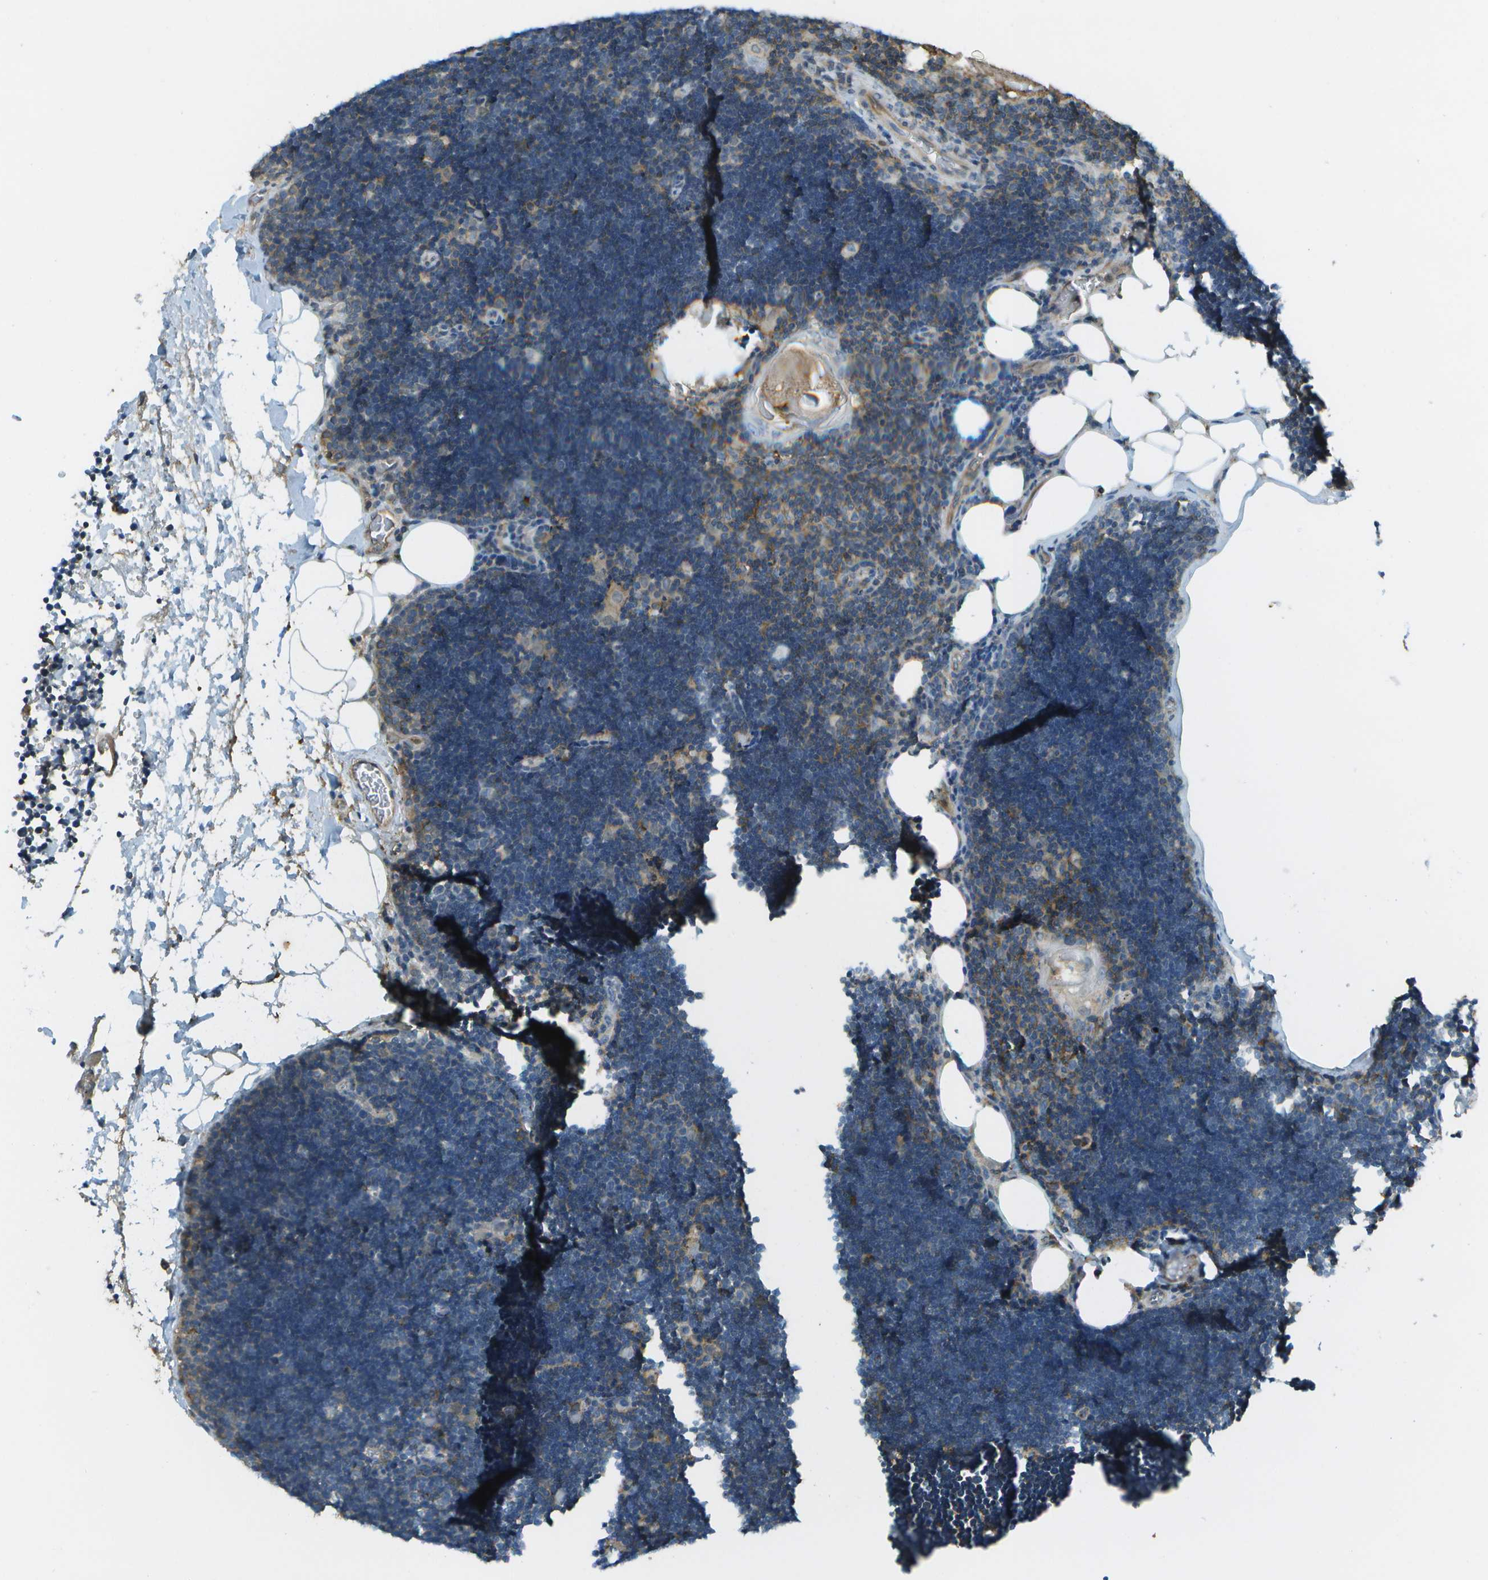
{"staining": {"intensity": "weak", "quantity": "25%-75%", "location": "cytoplasmic/membranous"}, "tissue": "lymph node", "cell_type": "Germinal center cells", "image_type": "normal", "snomed": [{"axis": "morphology", "description": "Normal tissue, NOS"}, {"axis": "topography", "description": "Lymph node"}], "caption": "An immunohistochemistry (IHC) micrograph of benign tissue is shown. Protein staining in brown labels weak cytoplasmic/membranous positivity in lymph node within germinal center cells. (Brightfield microscopy of DAB IHC at high magnification).", "gene": "LRRC66", "patient": {"sex": "male", "age": 33}}